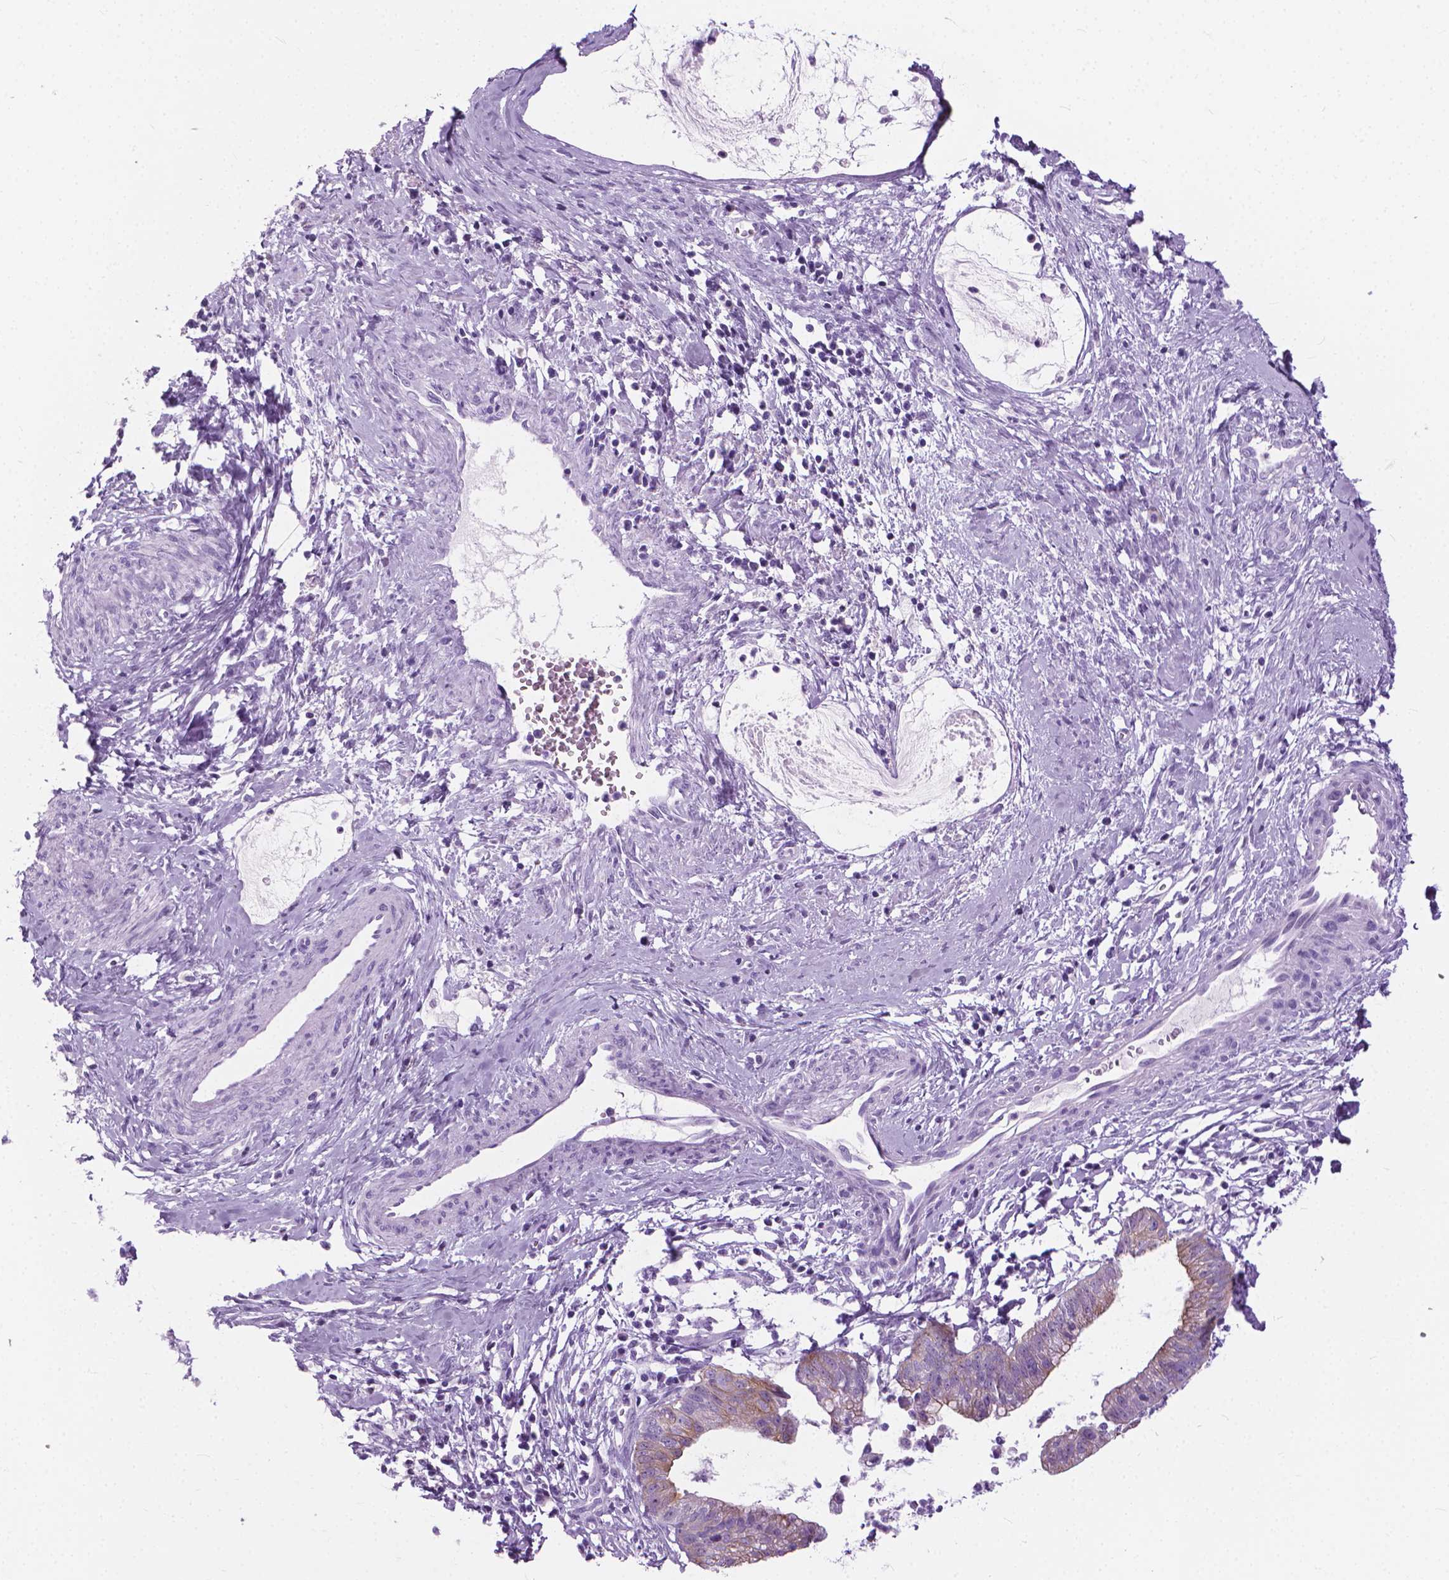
{"staining": {"intensity": "negative", "quantity": "none", "location": "none"}, "tissue": "cervical cancer", "cell_type": "Tumor cells", "image_type": "cancer", "snomed": [{"axis": "morphology", "description": "Normal tissue, NOS"}, {"axis": "morphology", "description": "Adenocarcinoma, NOS"}, {"axis": "topography", "description": "Cervix"}], "caption": "Immunohistochemistry of human cervical adenocarcinoma shows no staining in tumor cells.", "gene": "HTR2B", "patient": {"sex": "female", "age": 38}}